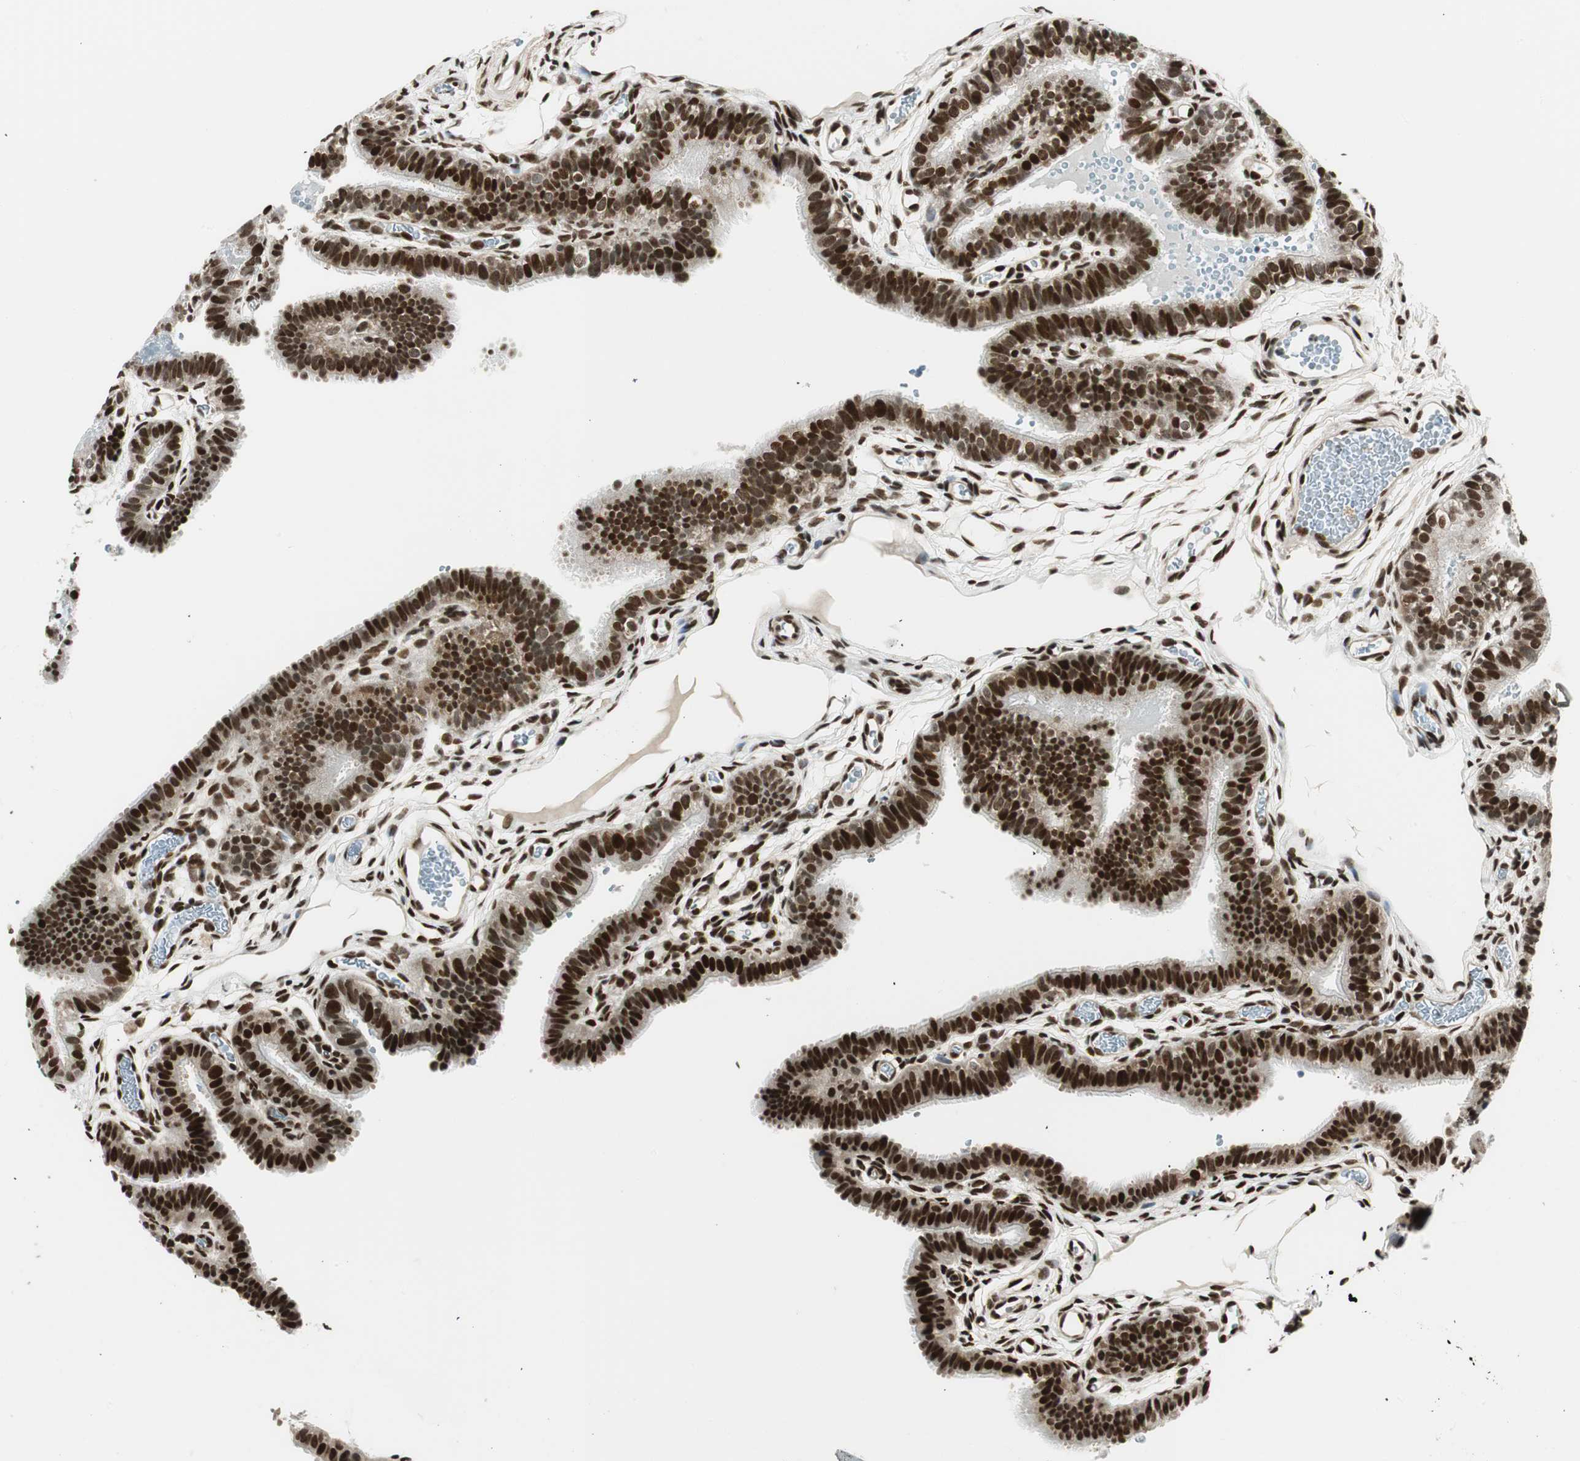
{"staining": {"intensity": "strong", "quantity": ">75%", "location": "nuclear"}, "tissue": "fallopian tube", "cell_type": "Glandular cells", "image_type": "normal", "snomed": [{"axis": "morphology", "description": "Normal tissue, NOS"}, {"axis": "topography", "description": "Fallopian tube"}, {"axis": "topography", "description": "Placenta"}], "caption": "Approximately >75% of glandular cells in benign human fallopian tube exhibit strong nuclear protein expression as visualized by brown immunohistochemical staining.", "gene": "RING1", "patient": {"sex": "female", "age": 34}}